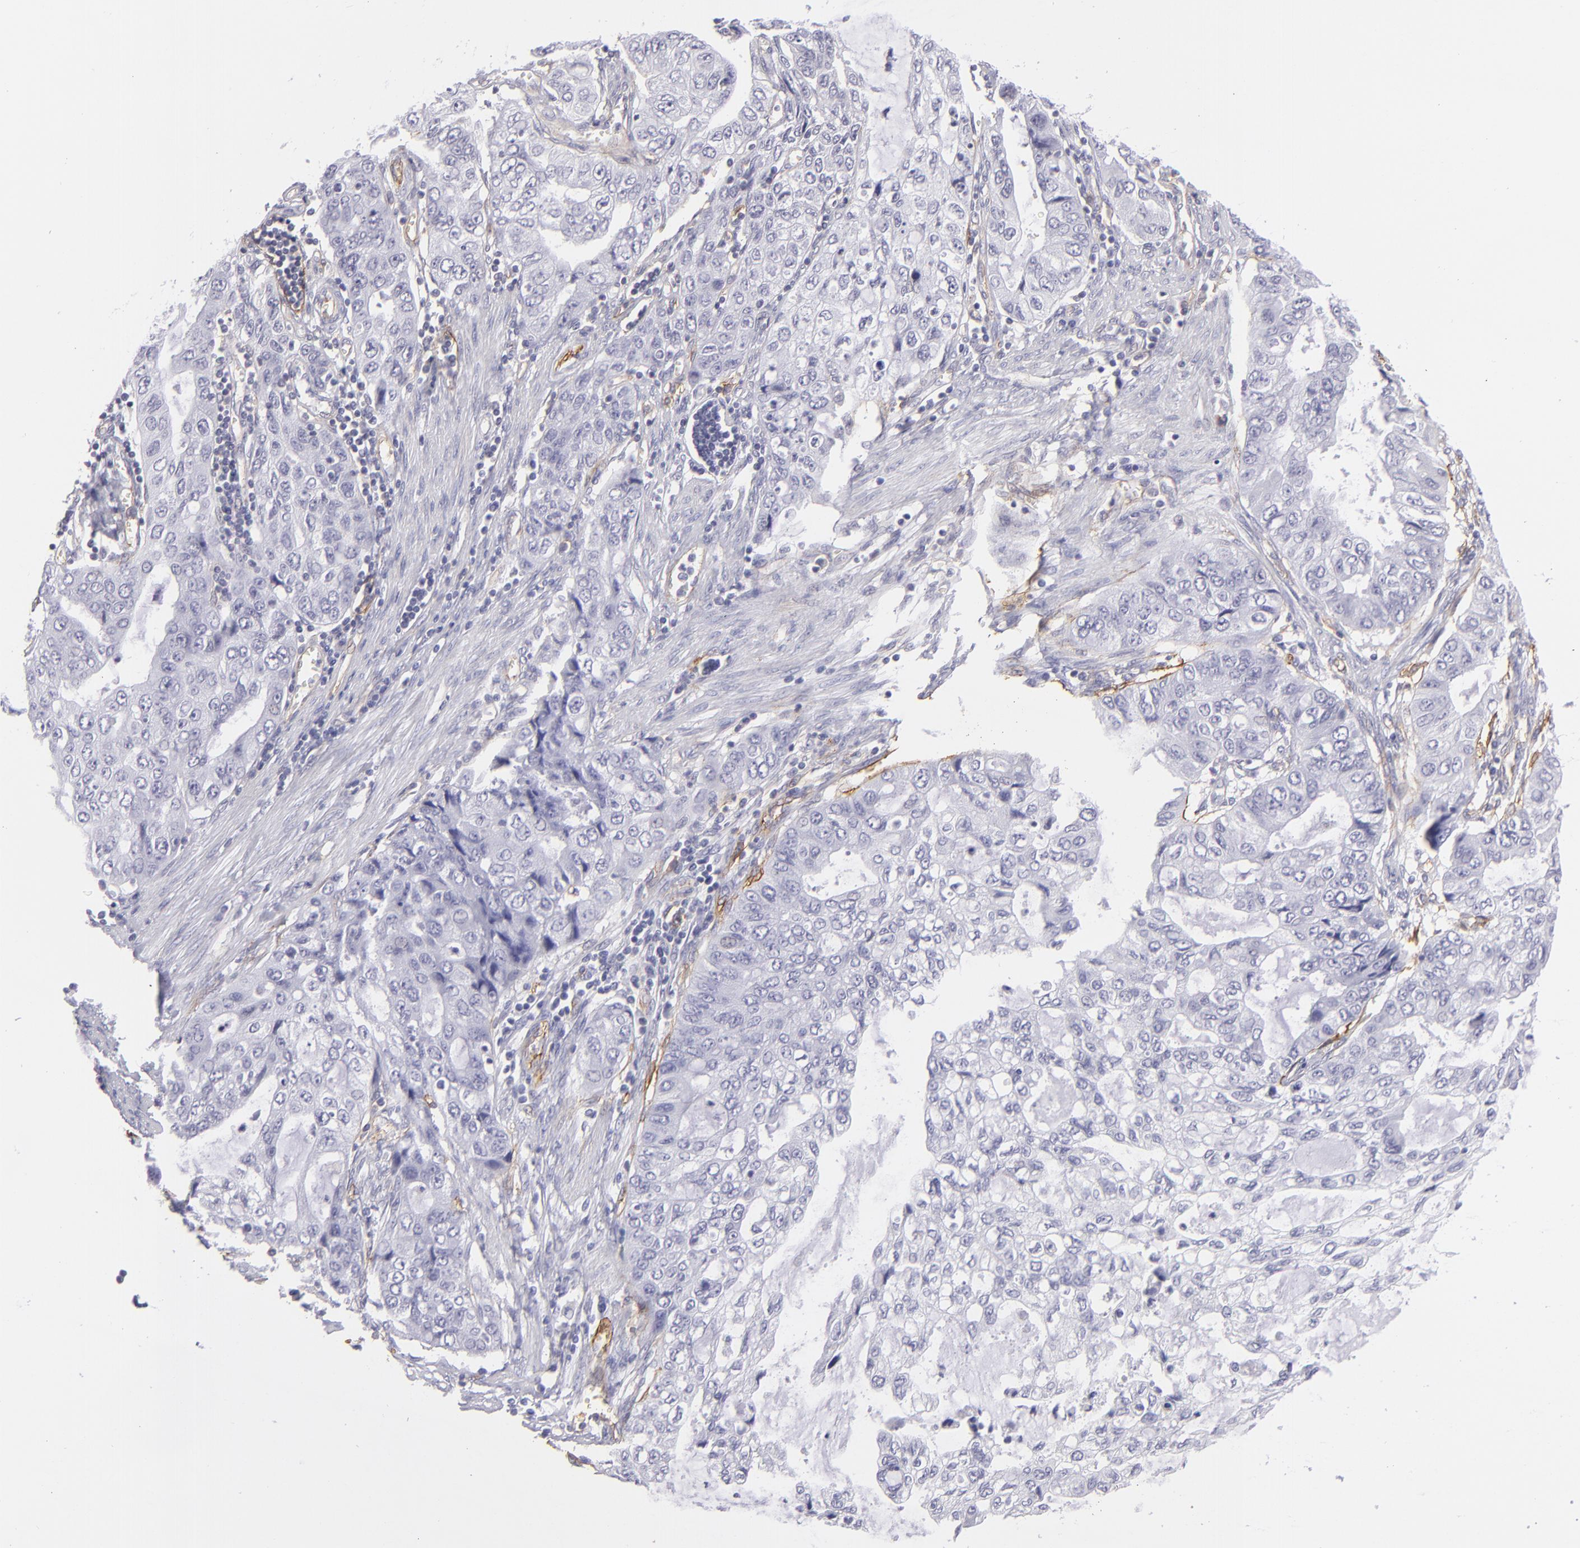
{"staining": {"intensity": "negative", "quantity": "none", "location": "none"}, "tissue": "stomach cancer", "cell_type": "Tumor cells", "image_type": "cancer", "snomed": [{"axis": "morphology", "description": "Adenocarcinoma, NOS"}, {"axis": "topography", "description": "Stomach, upper"}], "caption": "IHC histopathology image of neoplastic tissue: human stomach adenocarcinoma stained with DAB displays no significant protein staining in tumor cells. Brightfield microscopy of immunohistochemistry (IHC) stained with DAB (3,3'-diaminobenzidine) (brown) and hematoxylin (blue), captured at high magnification.", "gene": "THBD", "patient": {"sex": "female", "age": 52}}